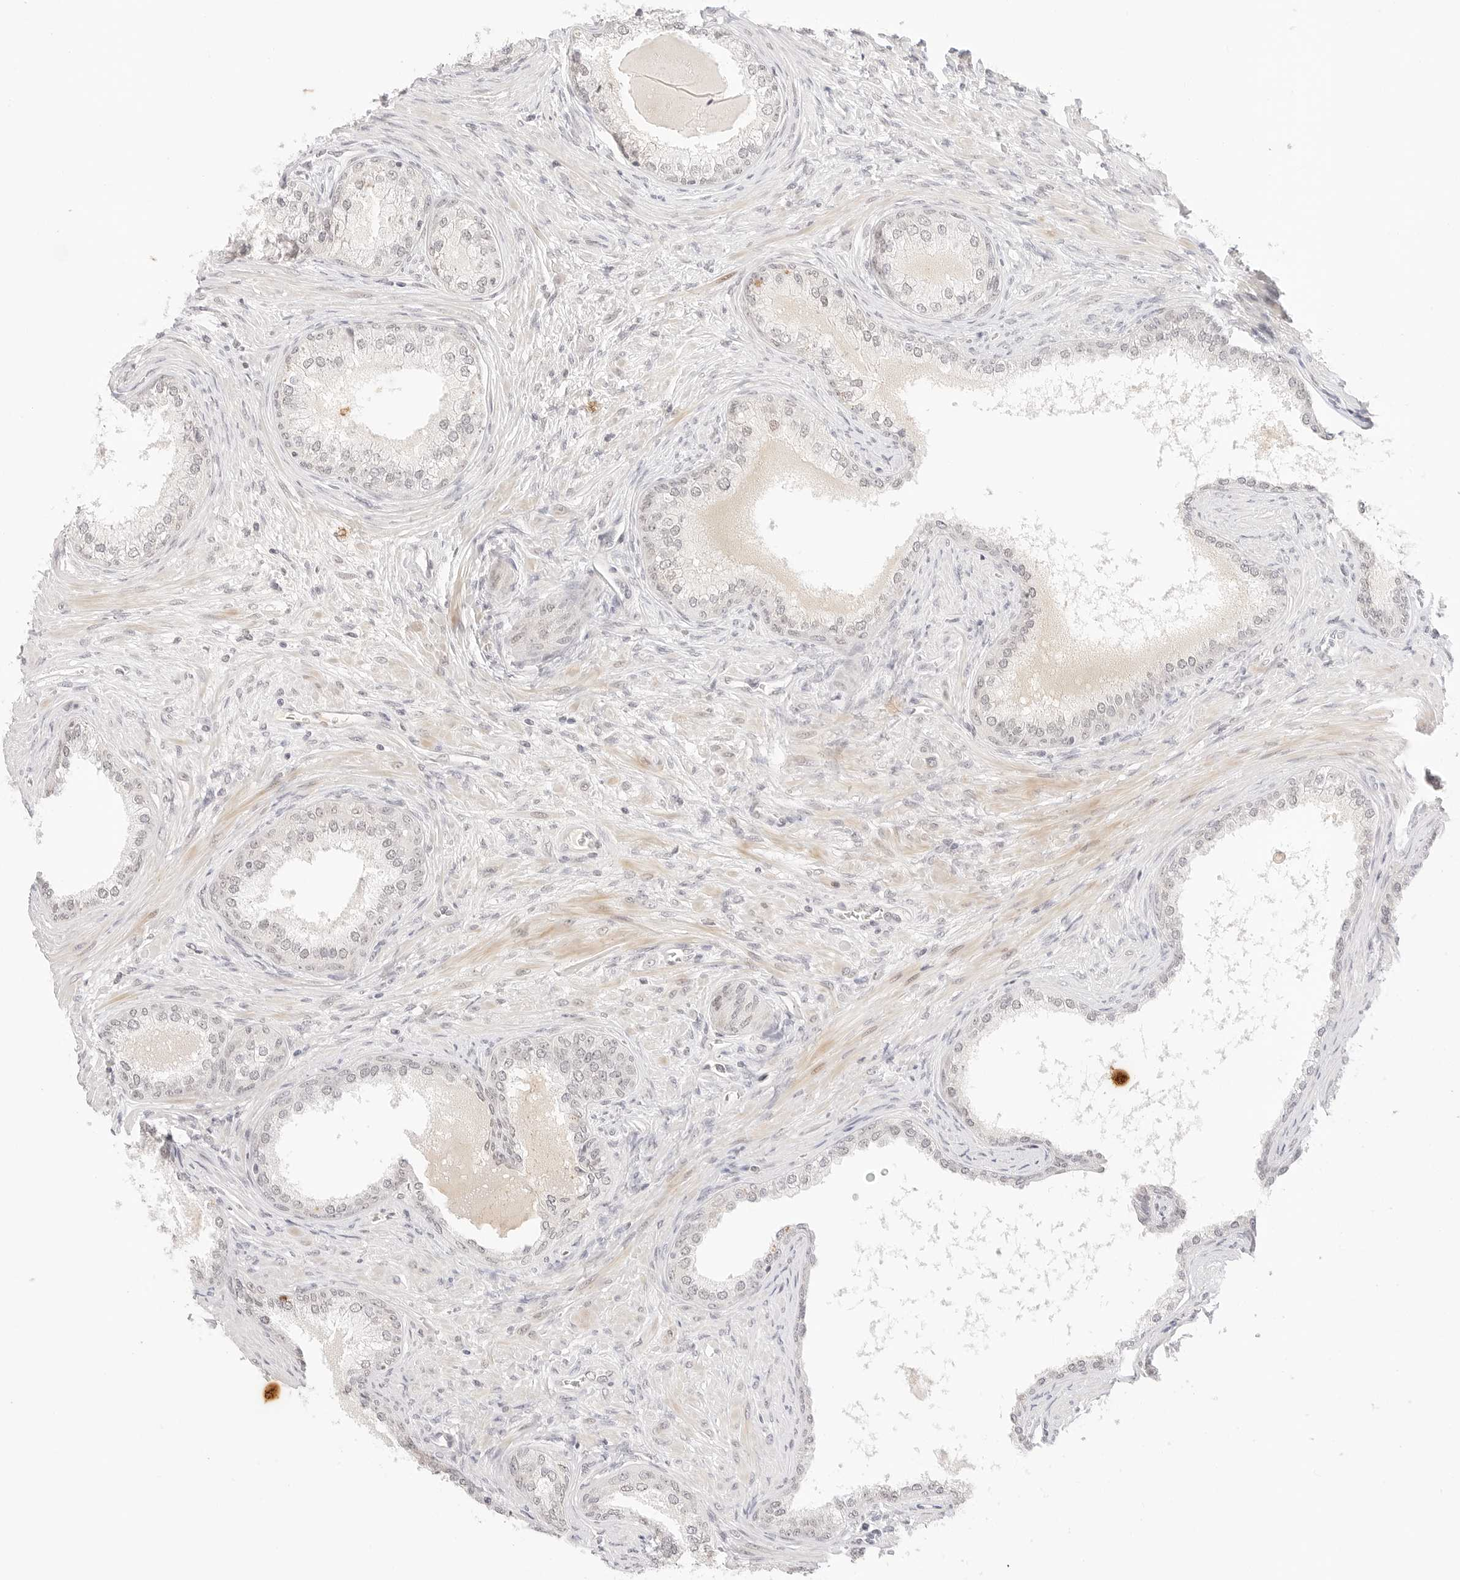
{"staining": {"intensity": "negative", "quantity": "none", "location": "none"}, "tissue": "prostate cancer", "cell_type": "Tumor cells", "image_type": "cancer", "snomed": [{"axis": "morphology", "description": "Normal tissue, NOS"}, {"axis": "morphology", "description": "Adenocarcinoma, Low grade"}, {"axis": "topography", "description": "Prostate"}, {"axis": "topography", "description": "Peripheral nerve tissue"}], "caption": "This is an immunohistochemistry (IHC) photomicrograph of adenocarcinoma (low-grade) (prostate). There is no staining in tumor cells.", "gene": "XKR4", "patient": {"sex": "male", "age": 71}}